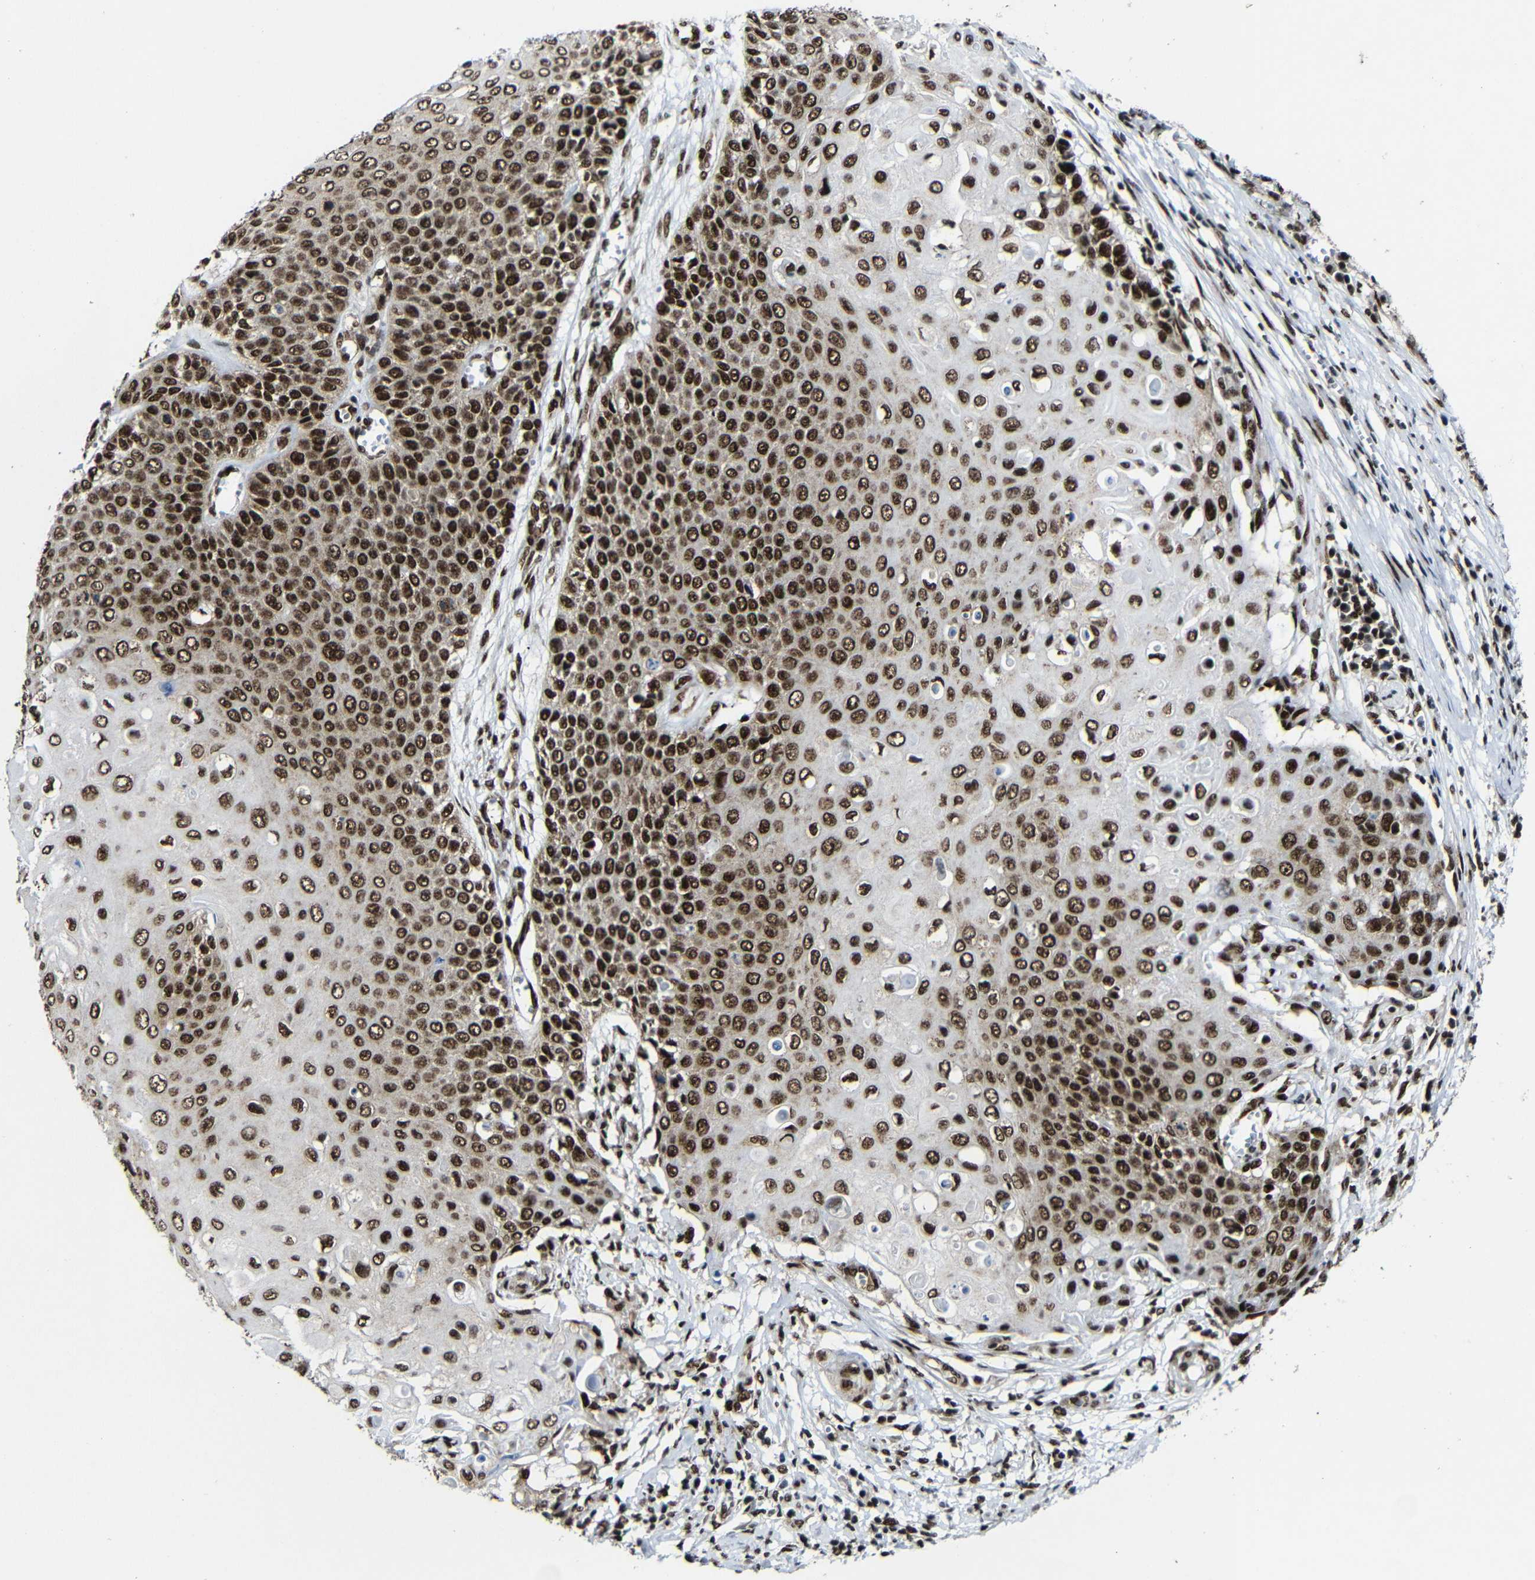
{"staining": {"intensity": "strong", "quantity": ">75%", "location": "nuclear"}, "tissue": "cervical cancer", "cell_type": "Tumor cells", "image_type": "cancer", "snomed": [{"axis": "morphology", "description": "Squamous cell carcinoma, NOS"}, {"axis": "topography", "description": "Cervix"}], "caption": "Cervical cancer (squamous cell carcinoma) was stained to show a protein in brown. There is high levels of strong nuclear staining in about >75% of tumor cells. (DAB IHC, brown staining for protein, blue staining for nuclei).", "gene": "PTBP1", "patient": {"sex": "female", "age": 39}}